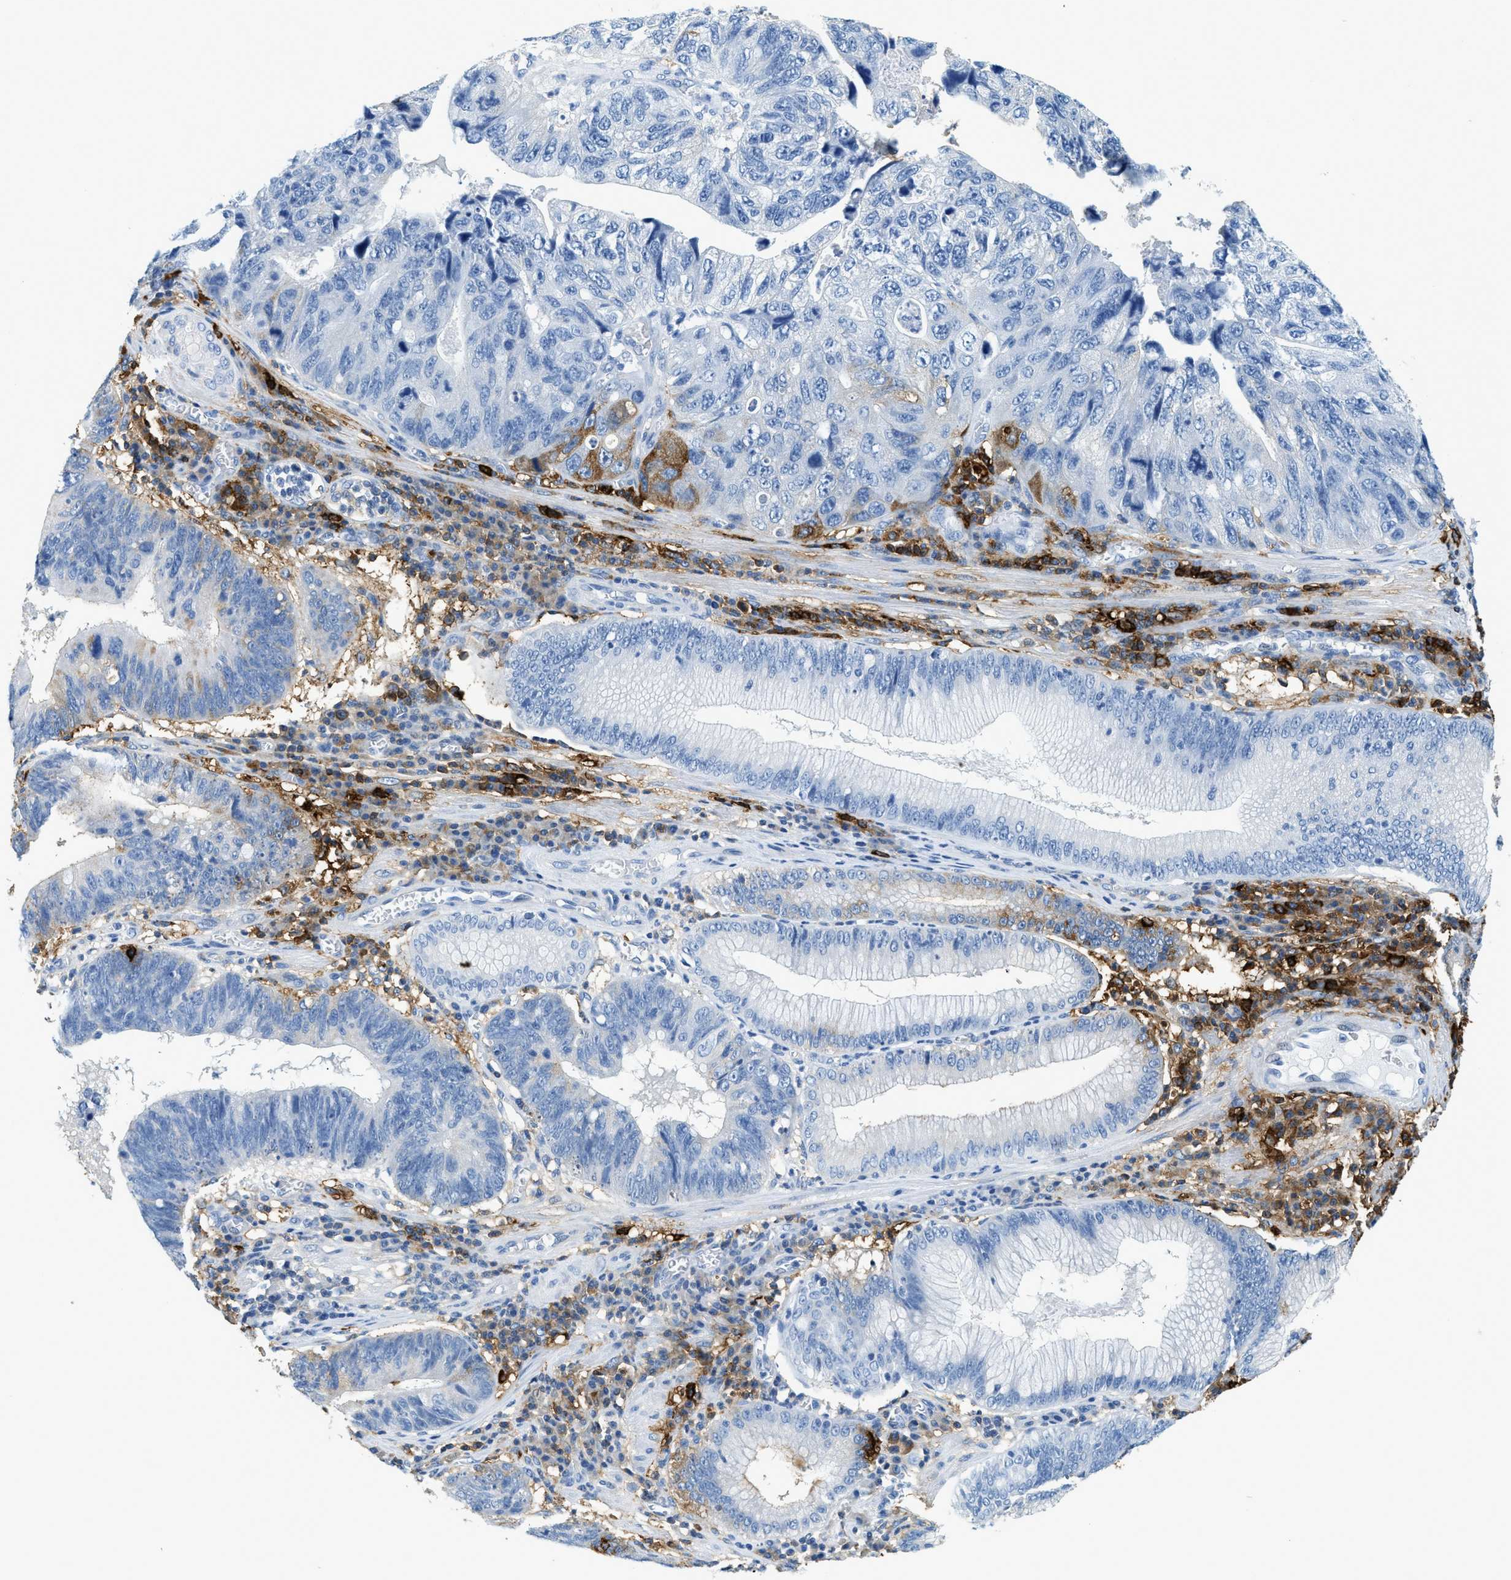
{"staining": {"intensity": "negative", "quantity": "none", "location": "none"}, "tissue": "stomach cancer", "cell_type": "Tumor cells", "image_type": "cancer", "snomed": [{"axis": "morphology", "description": "Adenocarcinoma, NOS"}, {"axis": "topography", "description": "Stomach"}], "caption": "Immunohistochemistry micrograph of neoplastic tissue: human stomach adenocarcinoma stained with DAB (3,3'-diaminobenzidine) exhibits no significant protein expression in tumor cells.", "gene": "TPSAB1", "patient": {"sex": "male", "age": 59}}